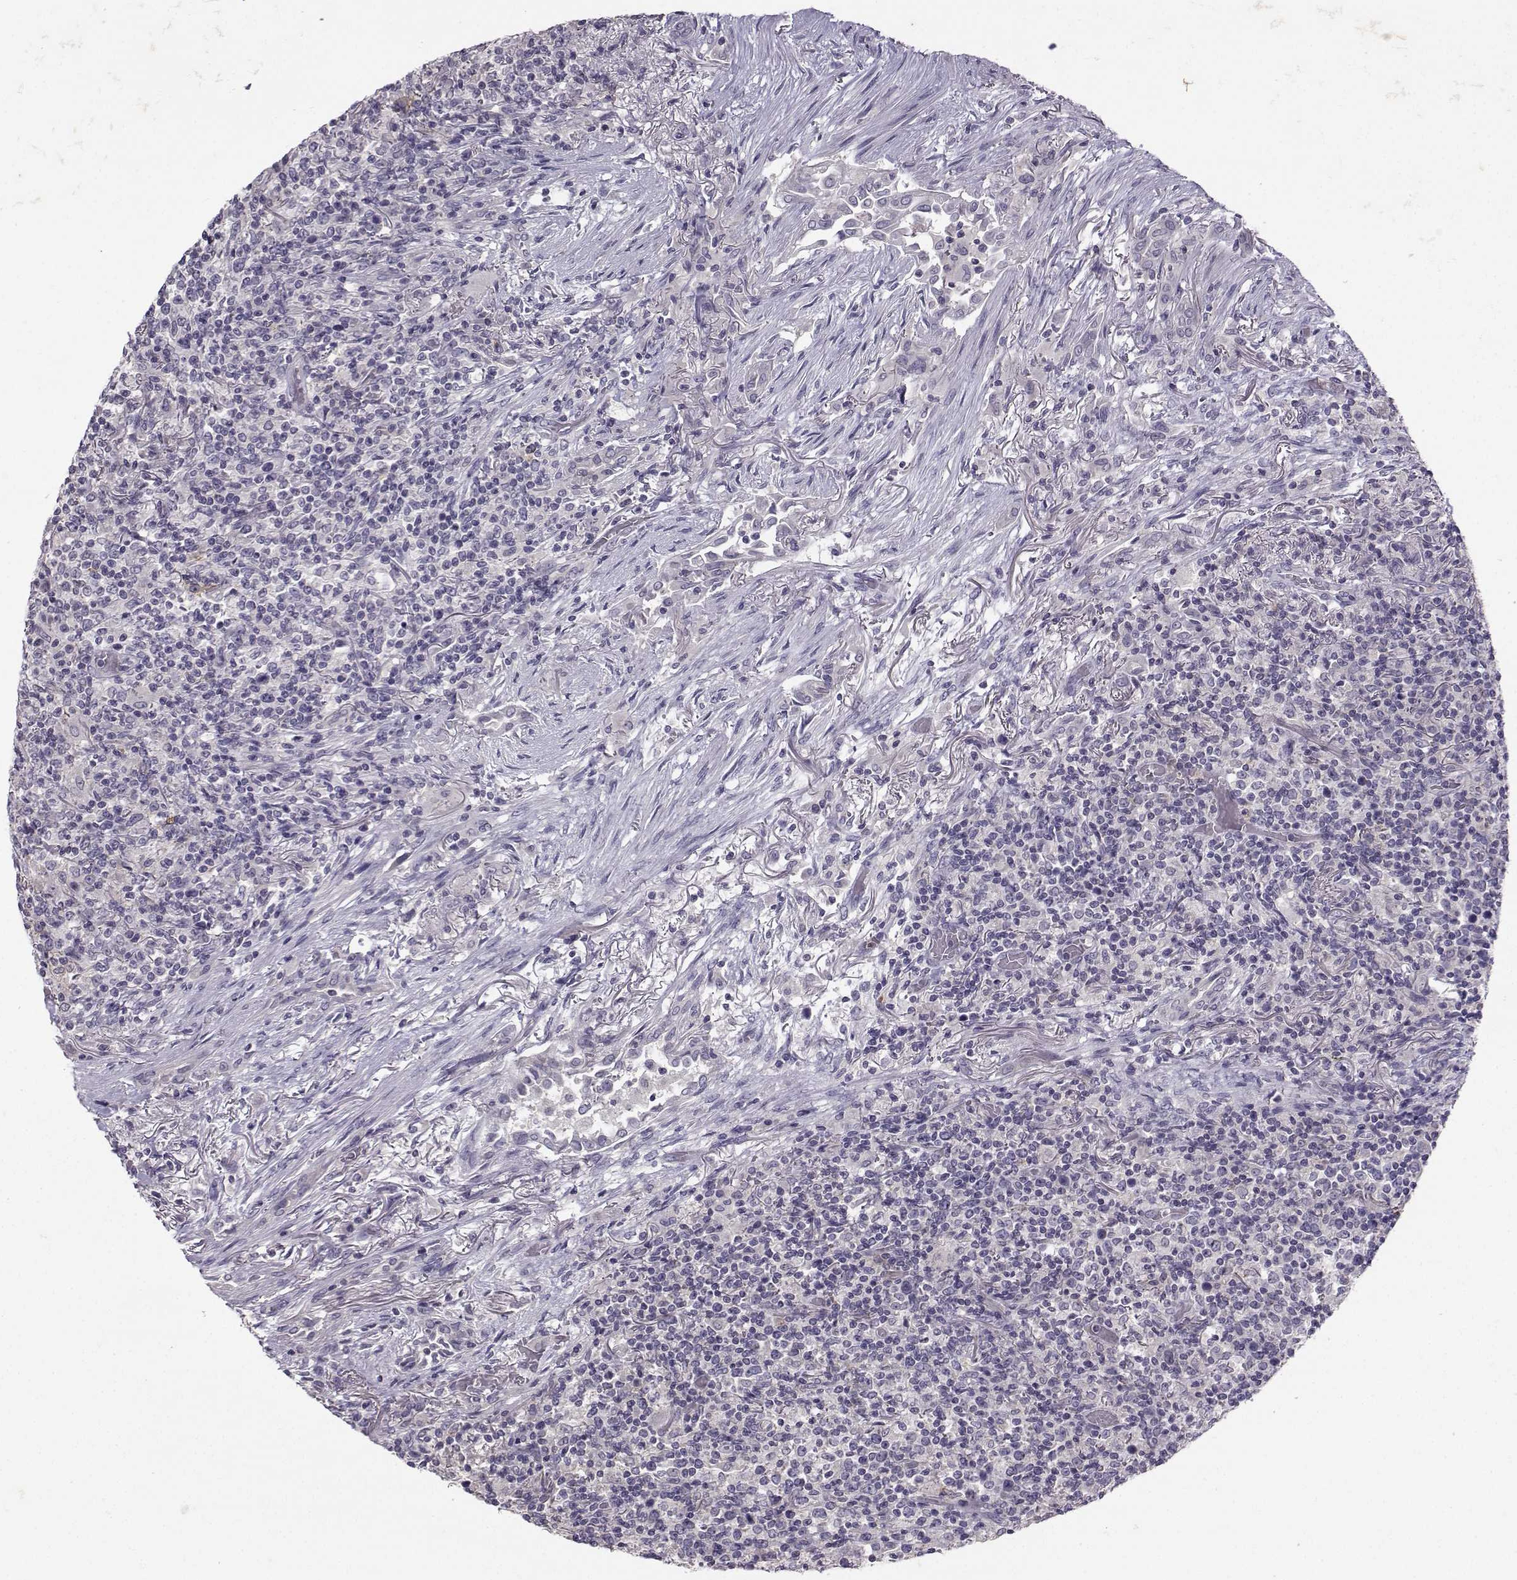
{"staining": {"intensity": "negative", "quantity": "none", "location": "none"}, "tissue": "lymphoma", "cell_type": "Tumor cells", "image_type": "cancer", "snomed": [{"axis": "morphology", "description": "Malignant lymphoma, non-Hodgkin's type, High grade"}, {"axis": "topography", "description": "Lung"}], "caption": "IHC of human lymphoma demonstrates no expression in tumor cells. (DAB (3,3'-diaminobenzidine) immunohistochemistry, high magnification).", "gene": "FCAMR", "patient": {"sex": "male", "age": 79}}